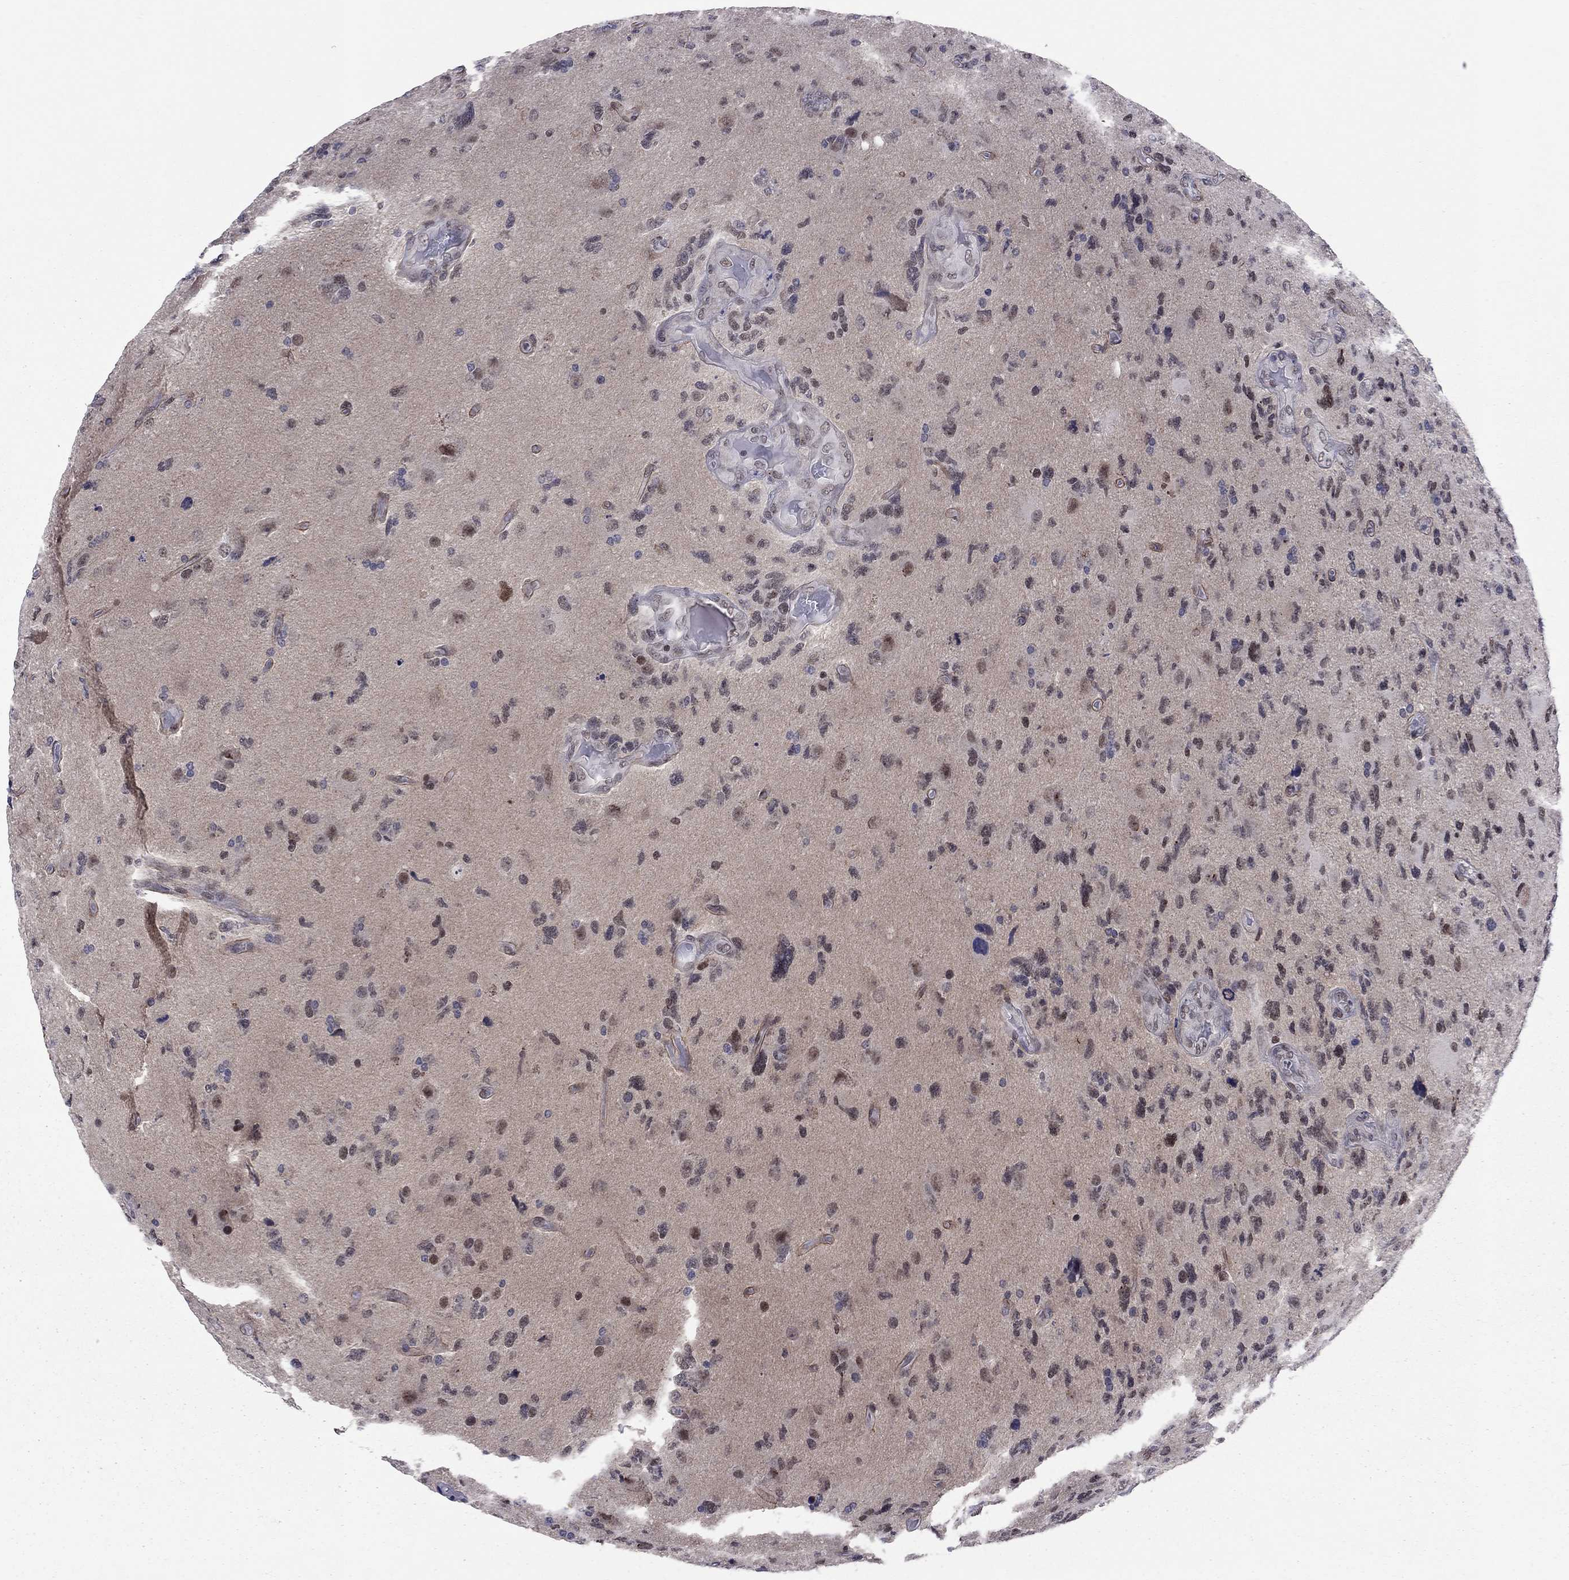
{"staining": {"intensity": "weak", "quantity": "<25%", "location": "nuclear"}, "tissue": "glioma", "cell_type": "Tumor cells", "image_type": "cancer", "snomed": [{"axis": "morphology", "description": "Glioma, malignant, High grade"}, {"axis": "topography", "description": "Cerebral cortex"}], "caption": "This is a image of immunohistochemistry staining of malignant glioma (high-grade), which shows no staining in tumor cells.", "gene": "TAF9", "patient": {"sex": "male", "age": 70}}